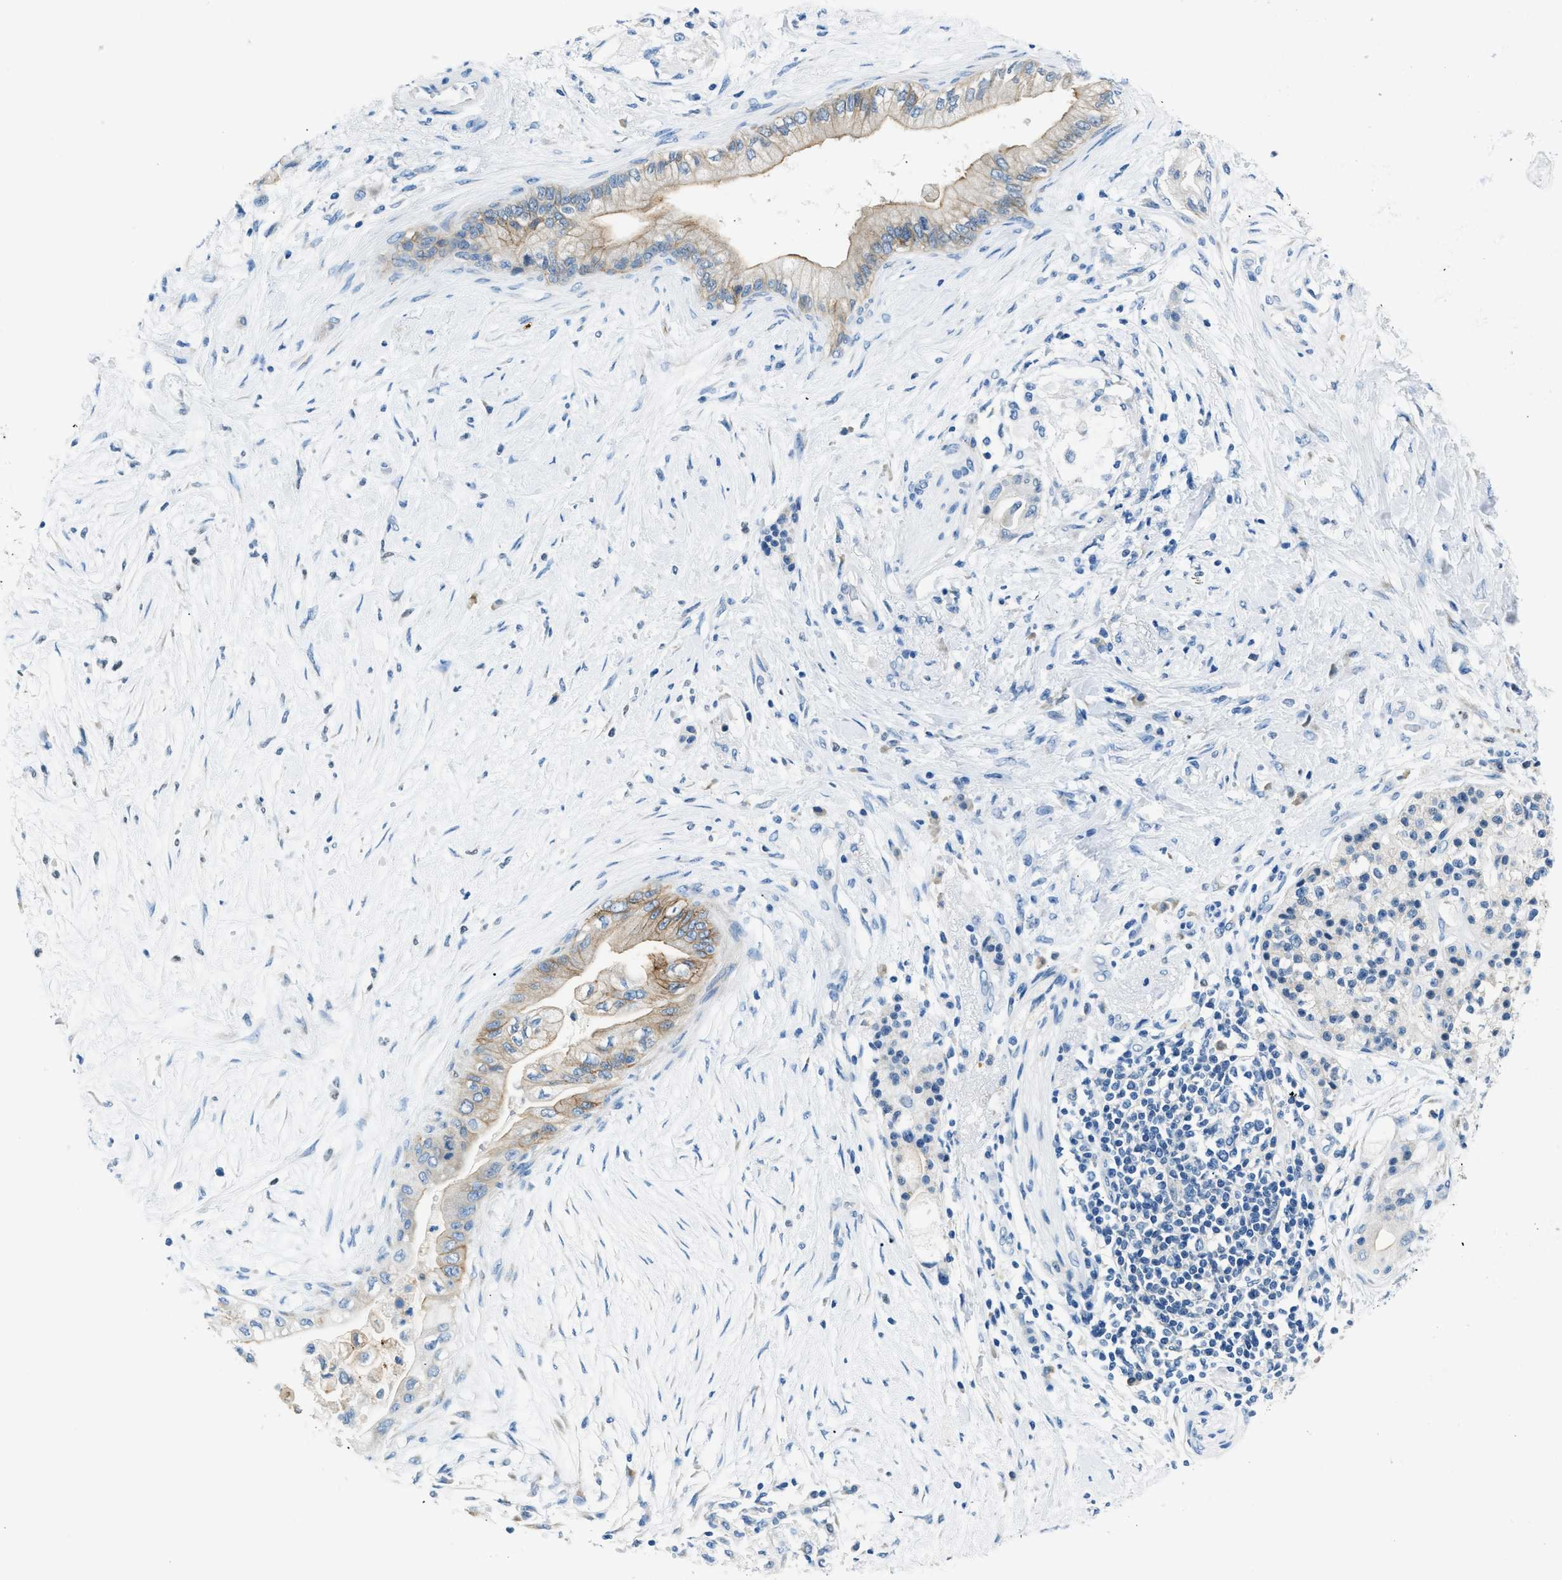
{"staining": {"intensity": "weak", "quantity": "25%-75%", "location": "cytoplasmic/membranous"}, "tissue": "pancreatic cancer", "cell_type": "Tumor cells", "image_type": "cancer", "snomed": [{"axis": "morphology", "description": "Normal tissue, NOS"}, {"axis": "morphology", "description": "Adenocarcinoma, NOS"}, {"axis": "topography", "description": "Pancreas"}, {"axis": "topography", "description": "Duodenum"}], "caption": "The photomicrograph shows a brown stain indicating the presence of a protein in the cytoplasmic/membranous of tumor cells in pancreatic cancer.", "gene": "CLDN18", "patient": {"sex": "female", "age": 60}}